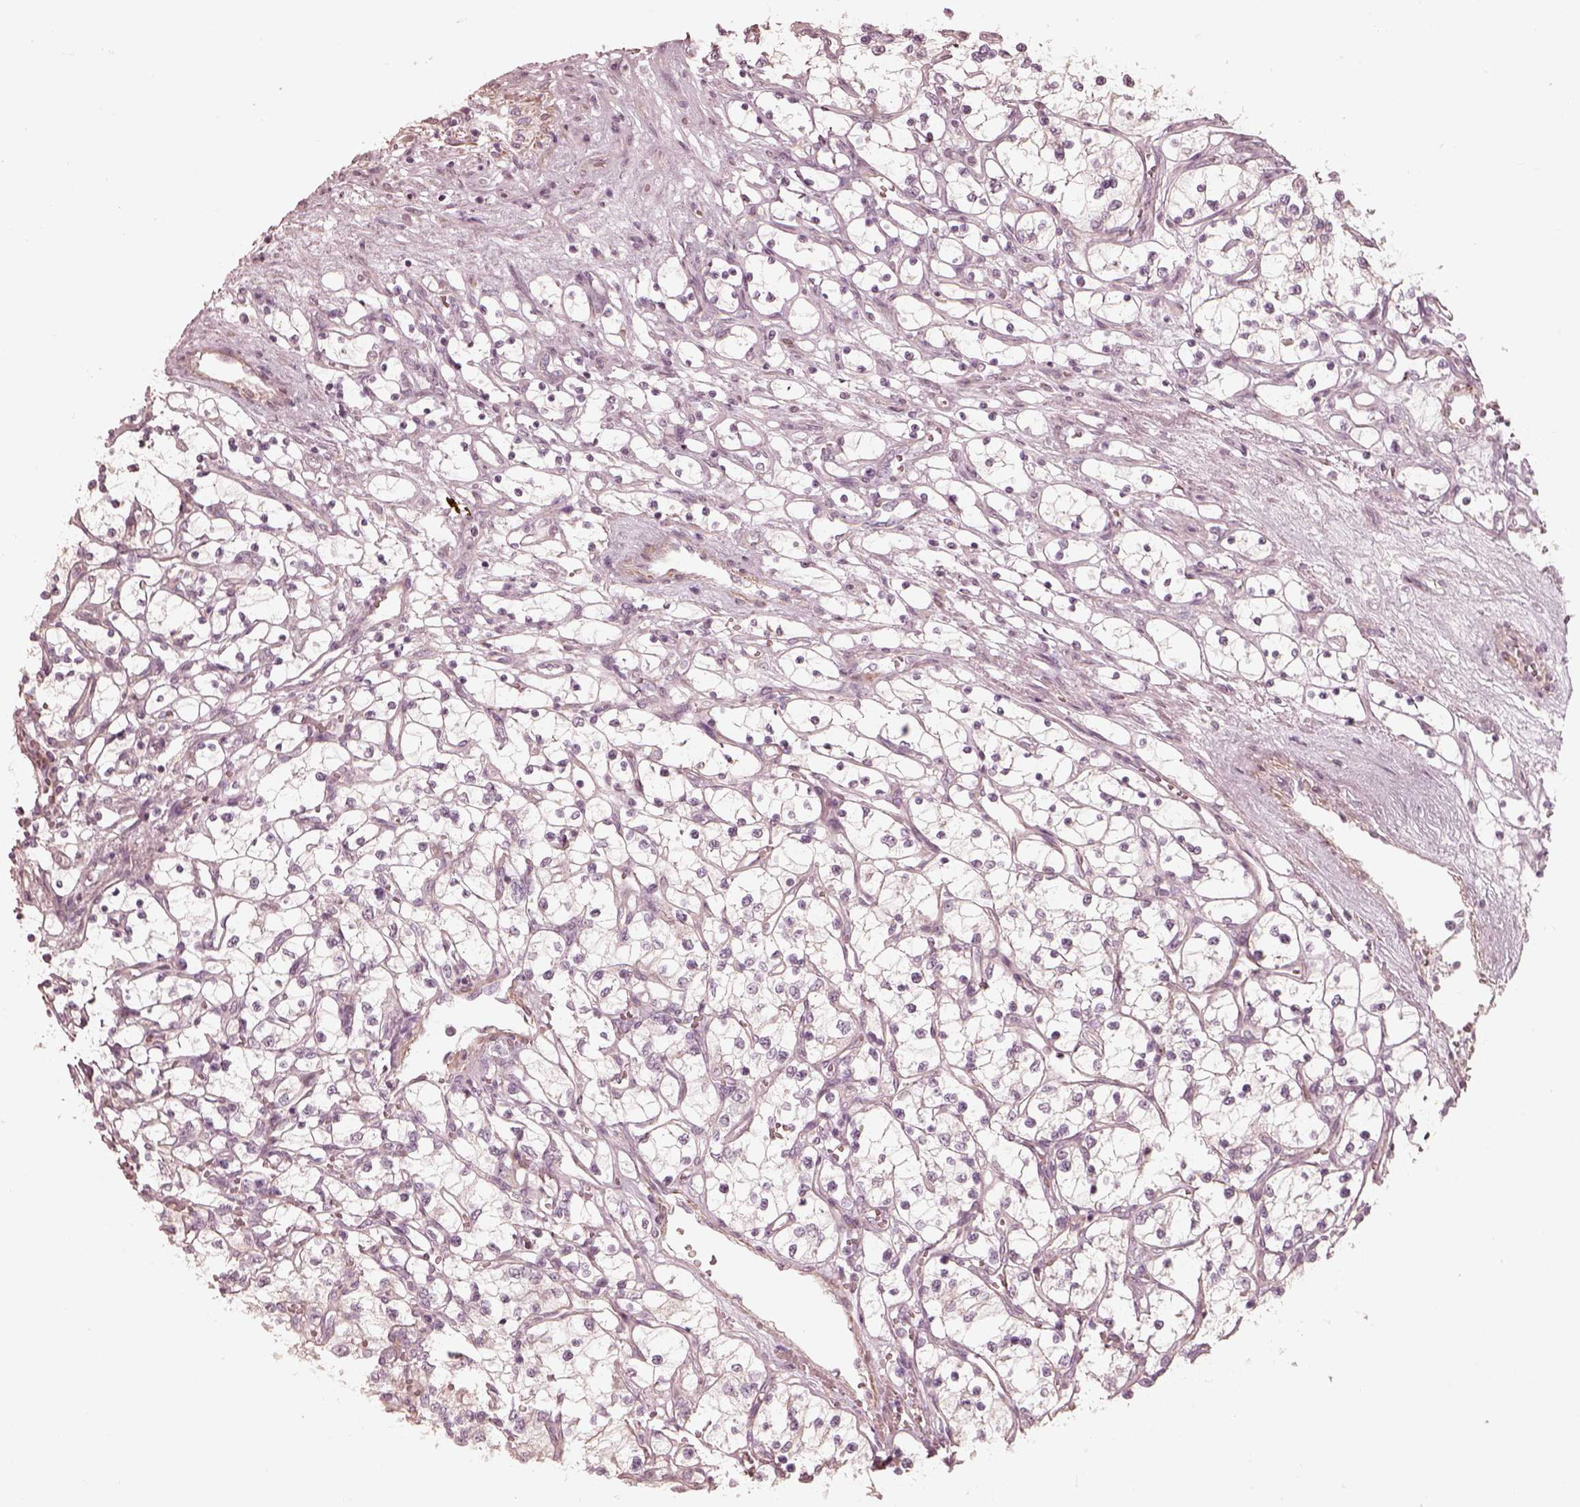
{"staining": {"intensity": "negative", "quantity": "none", "location": "none"}, "tissue": "renal cancer", "cell_type": "Tumor cells", "image_type": "cancer", "snomed": [{"axis": "morphology", "description": "Adenocarcinoma, NOS"}, {"axis": "topography", "description": "Kidney"}], "caption": "Immunohistochemistry (IHC) micrograph of neoplastic tissue: human renal cancer (adenocarcinoma) stained with DAB (3,3'-diaminobenzidine) shows no significant protein positivity in tumor cells. (Stains: DAB (3,3'-diaminobenzidine) immunohistochemistry with hematoxylin counter stain, Microscopy: brightfield microscopy at high magnification).", "gene": "KCNJ9", "patient": {"sex": "female", "age": 69}}